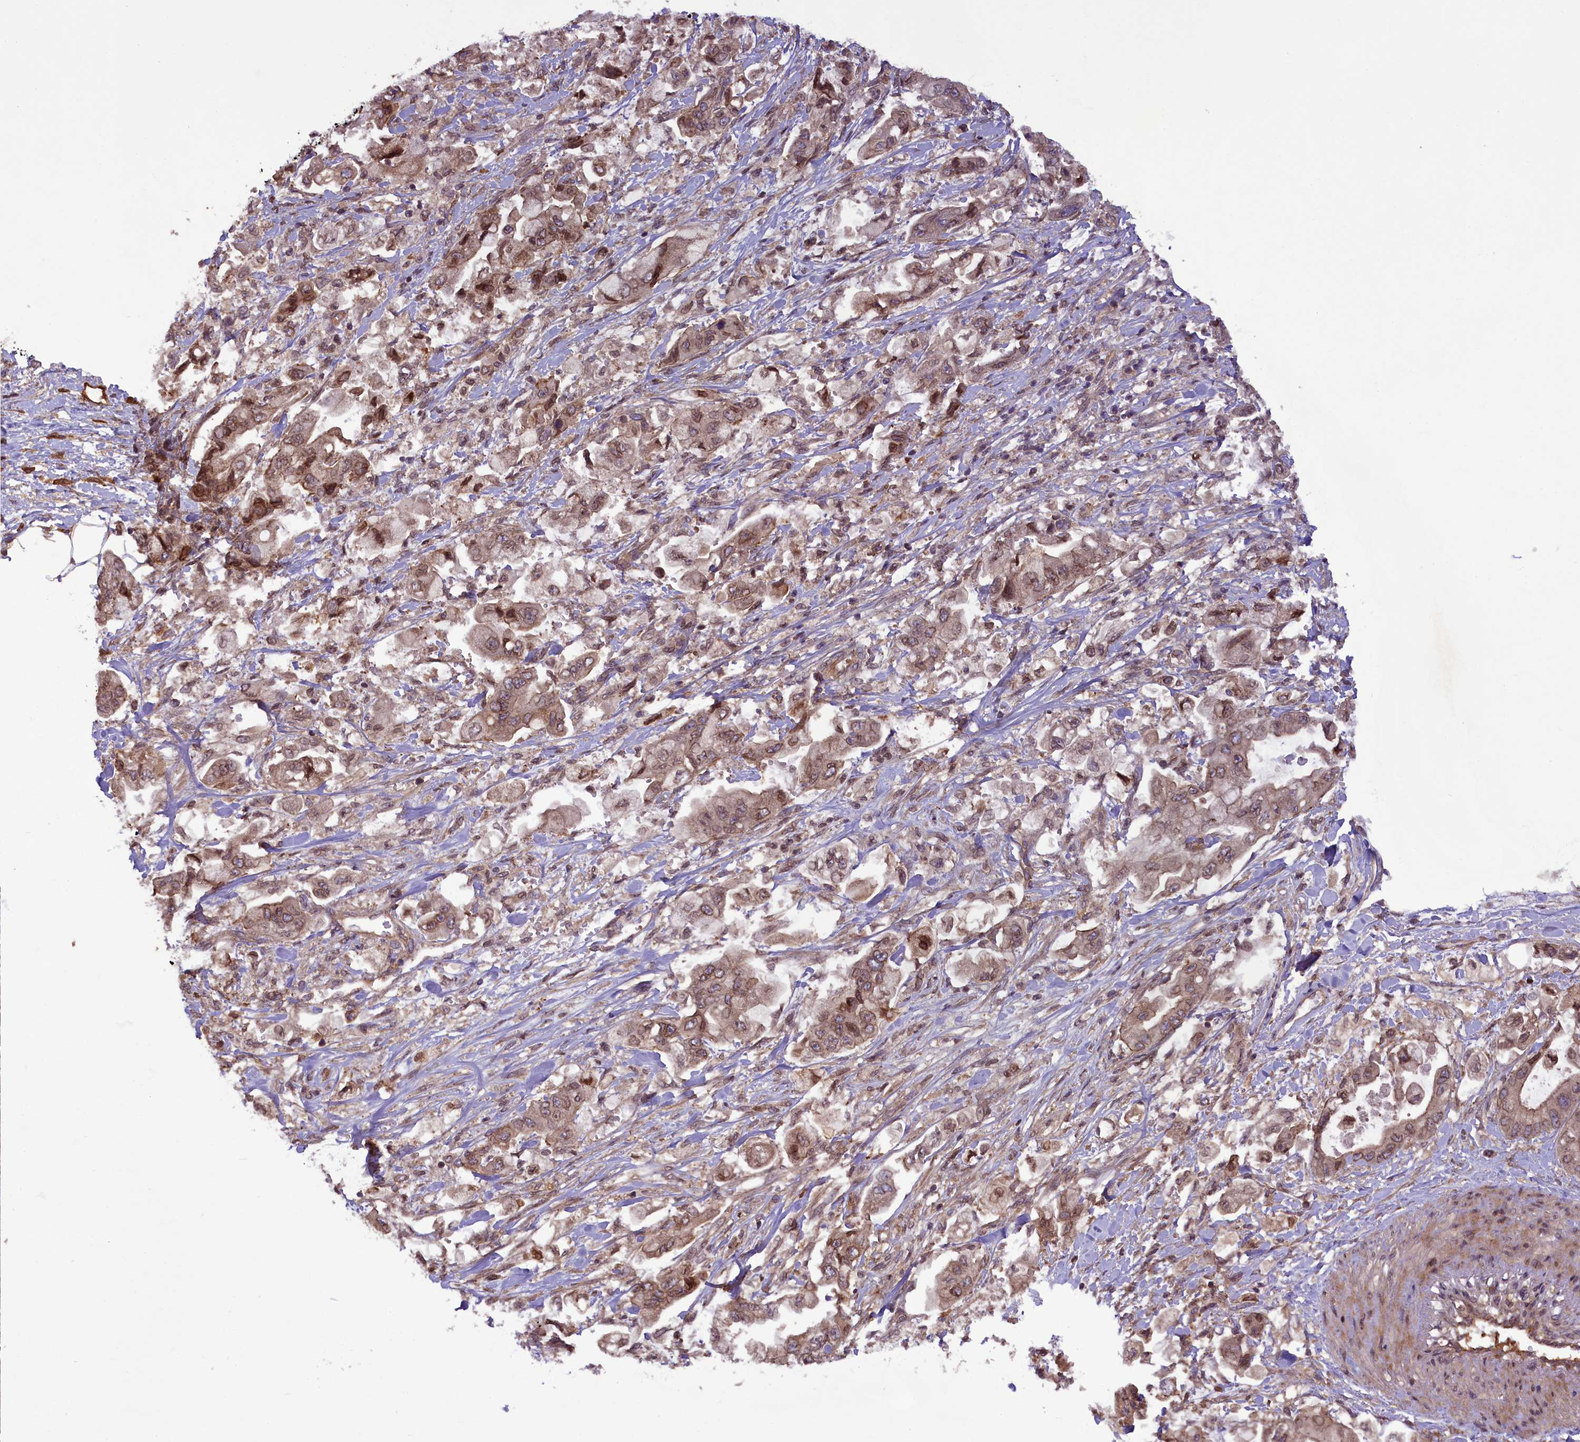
{"staining": {"intensity": "moderate", "quantity": ">75%", "location": "cytoplasmic/membranous,nuclear"}, "tissue": "stomach cancer", "cell_type": "Tumor cells", "image_type": "cancer", "snomed": [{"axis": "morphology", "description": "Adenocarcinoma, NOS"}, {"axis": "topography", "description": "Stomach"}], "caption": "Adenocarcinoma (stomach) was stained to show a protein in brown. There is medium levels of moderate cytoplasmic/membranous and nuclear expression in approximately >75% of tumor cells. (DAB (3,3'-diaminobenzidine) IHC, brown staining for protein, blue staining for nuclei).", "gene": "CCDC125", "patient": {"sex": "male", "age": 62}}